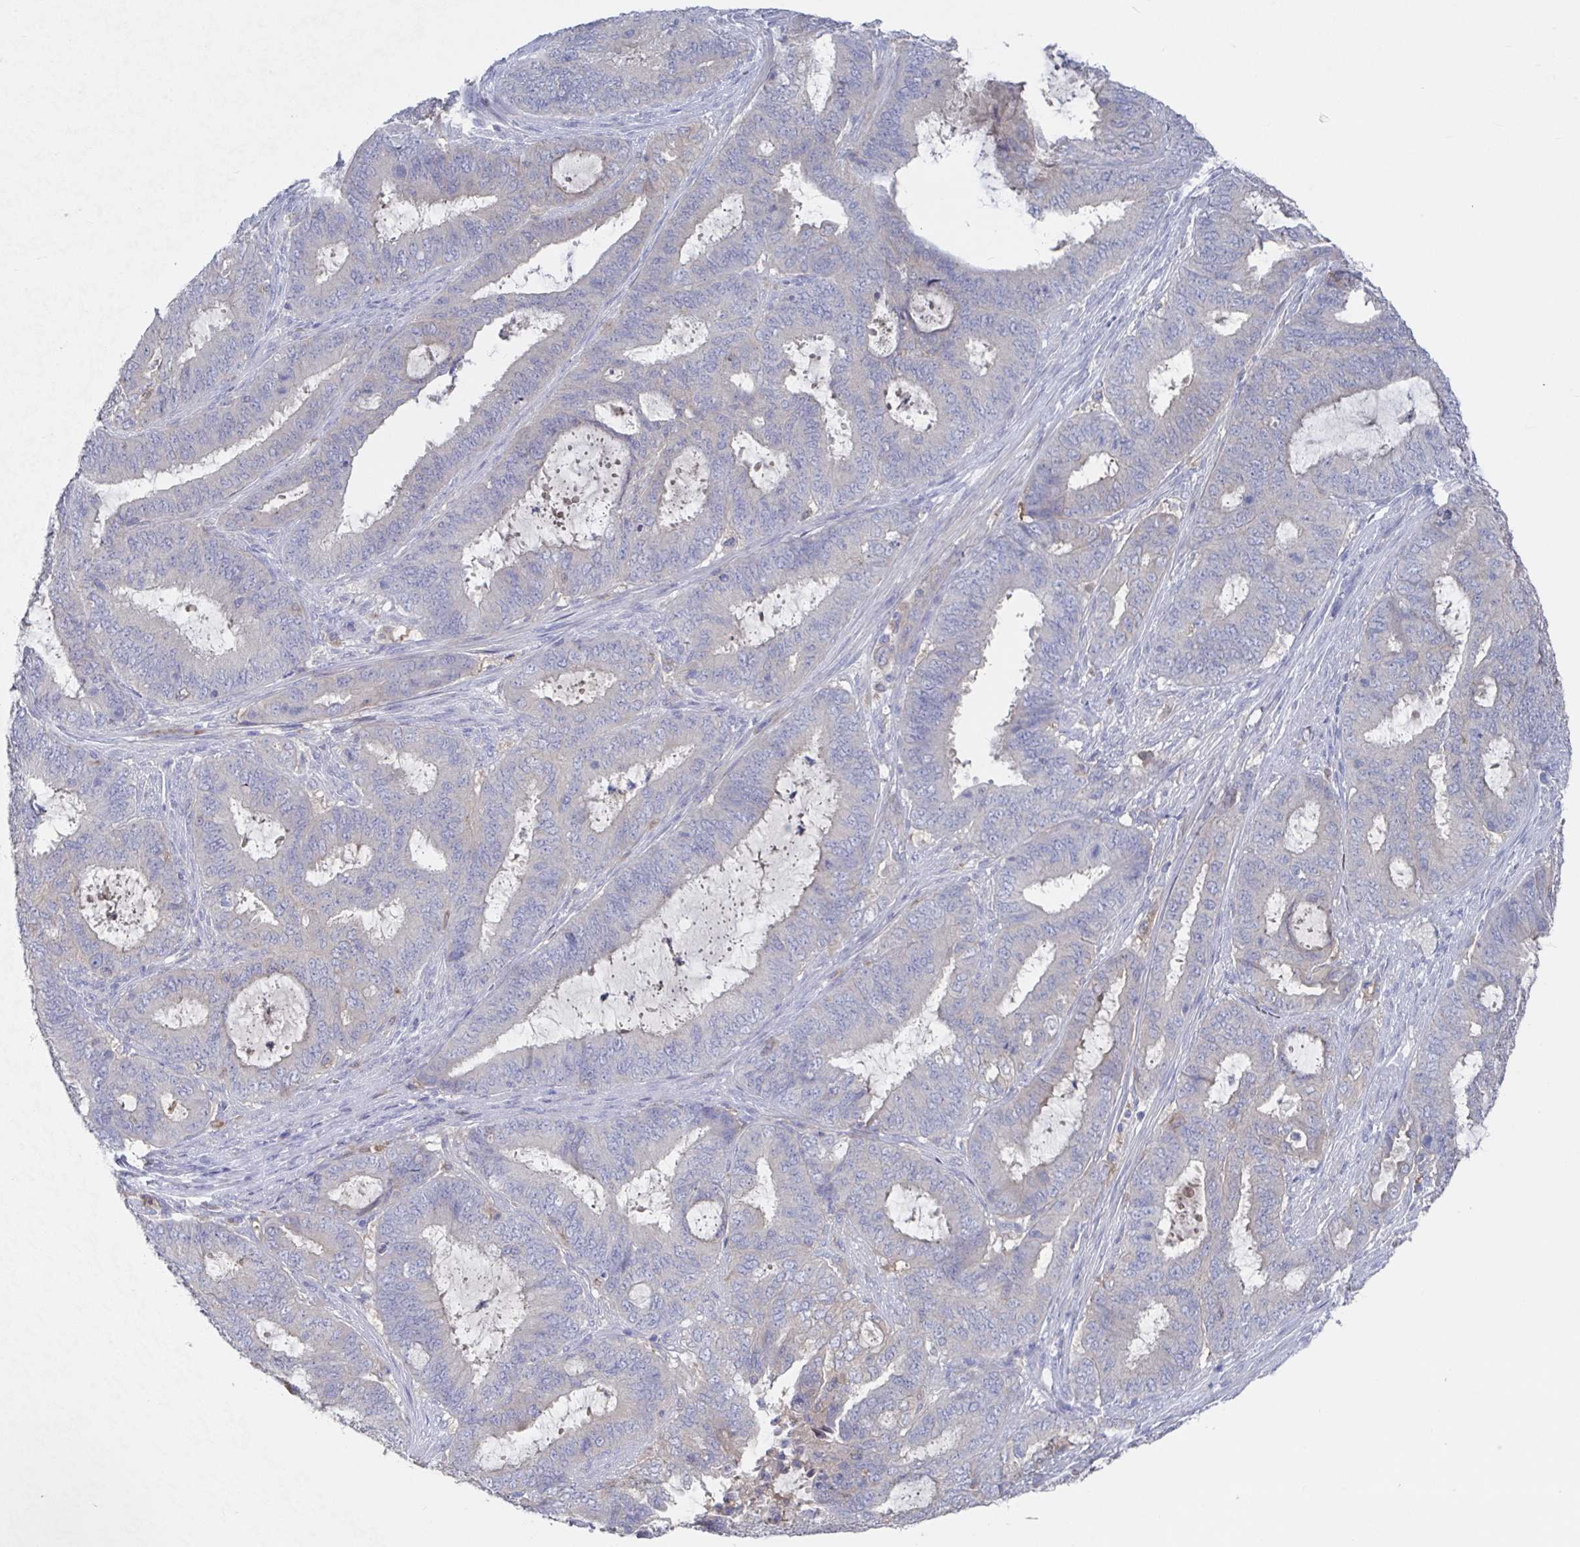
{"staining": {"intensity": "negative", "quantity": "none", "location": "none"}, "tissue": "endometrial cancer", "cell_type": "Tumor cells", "image_type": "cancer", "snomed": [{"axis": "morphology", "description": "Adenocarcinoma, NOS"}, {"axis": "topography", "description": "Endometrium"}], "caption": "Tumor cells are negative for protein expression in human endometrial adenocarcinoma. The staining was performed using DAB (3,3'-diaminobenzidine) to visualize the protein expression in brown, while the nuclei were stained in blue with hematoxylin (Magnification: 20x).", "gene": "GPR148", "patient": {"sex": "female", "age": 51}}